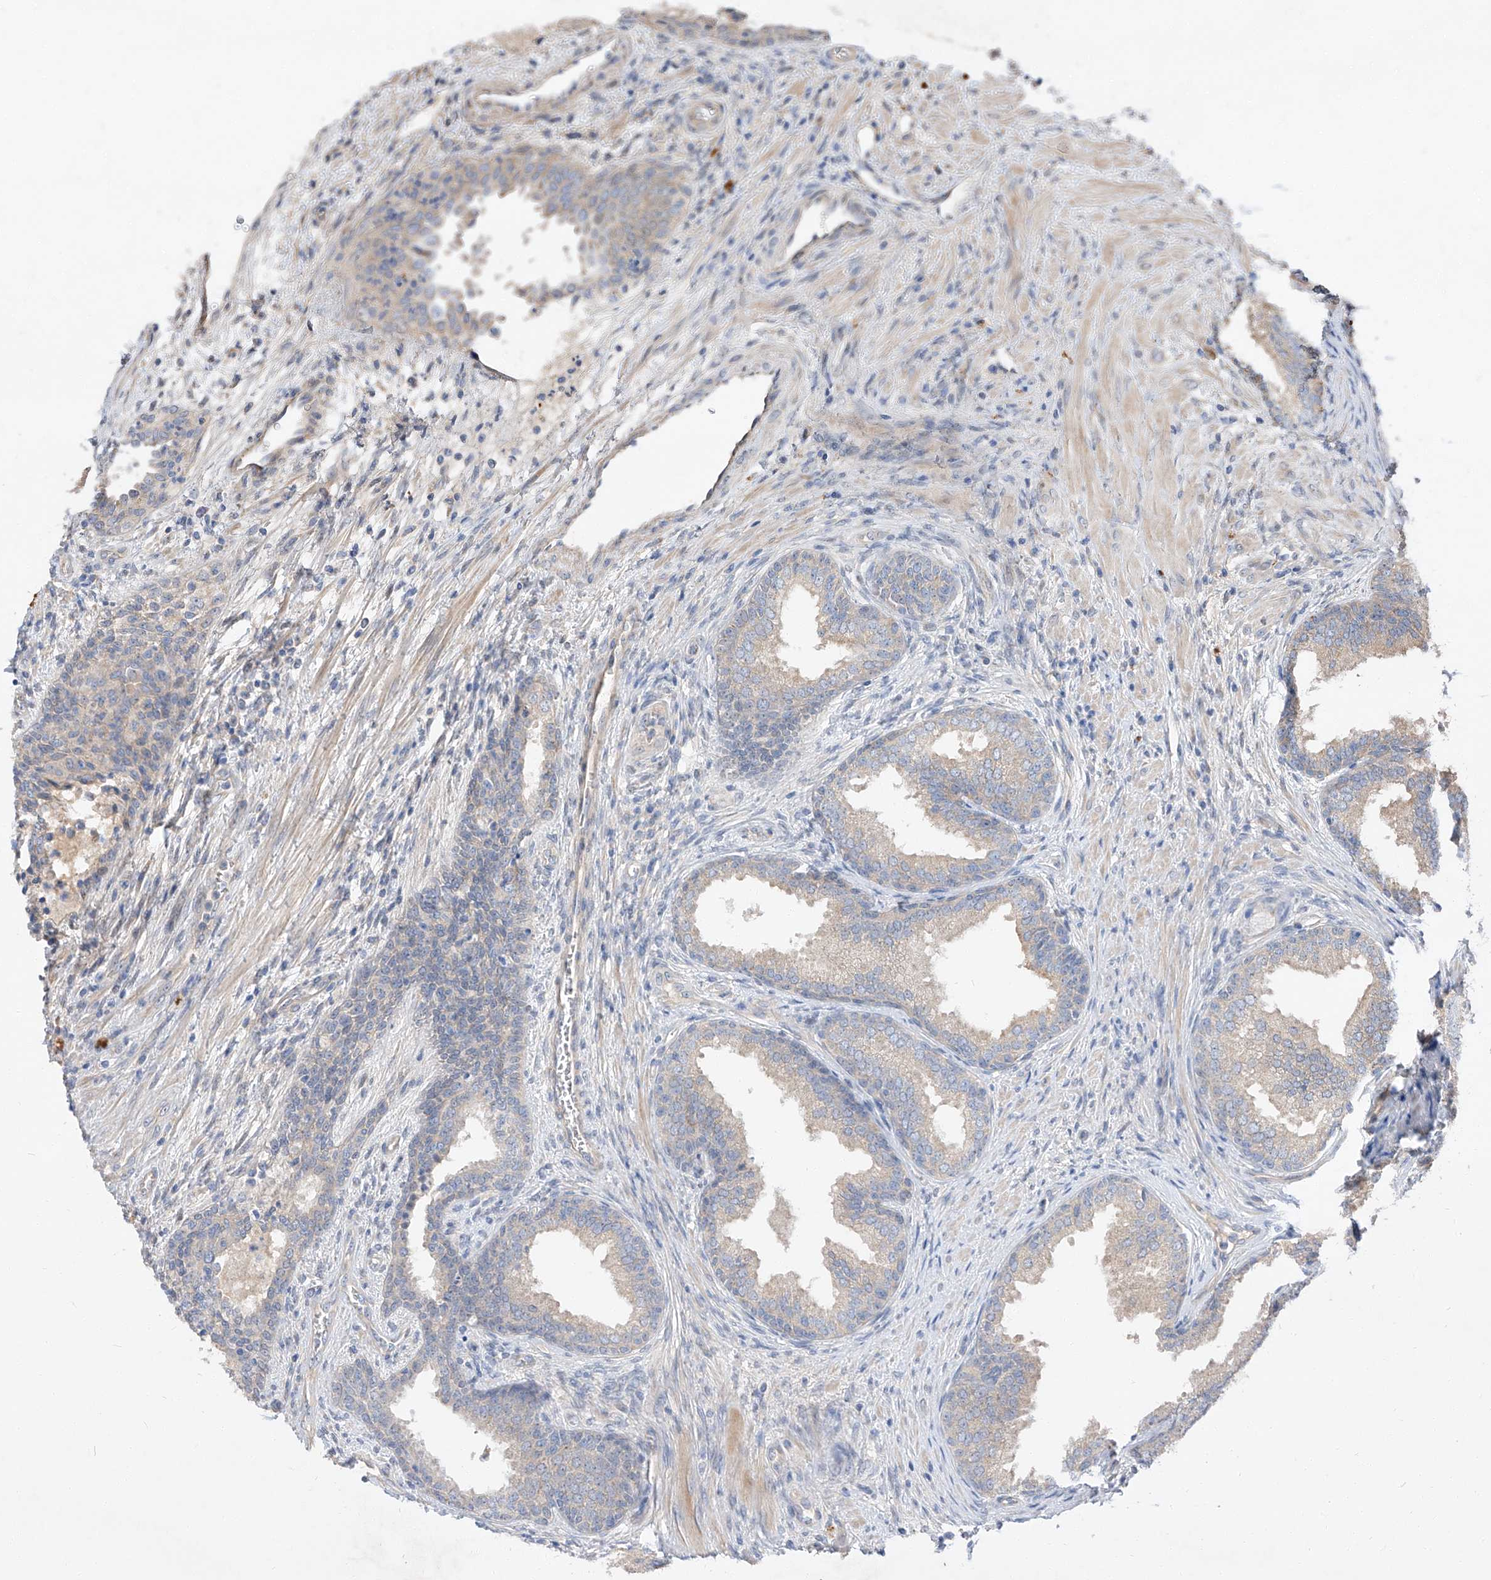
{"staining": {"intensity": "weak", "quantity": "25%-75%", "location": "cytoplasmic/membranous"}, "tissue": "prostate", "cell_type": "Glandular cells", "image_type": "normal", "snomed": [{"axis": "morphology", "description": "Normal tissue, NOS"}, {"axis": "topography", "description": "Prostate"}], "caption": "DAB immunohistochemical staining of normal prostate exhibits weak cytoplasmic/membranous protein positivity in approximately 25%-75% of glandular cells.", "gene": "DIRAS3", "patient": {"sex": "male", "age": 76}}